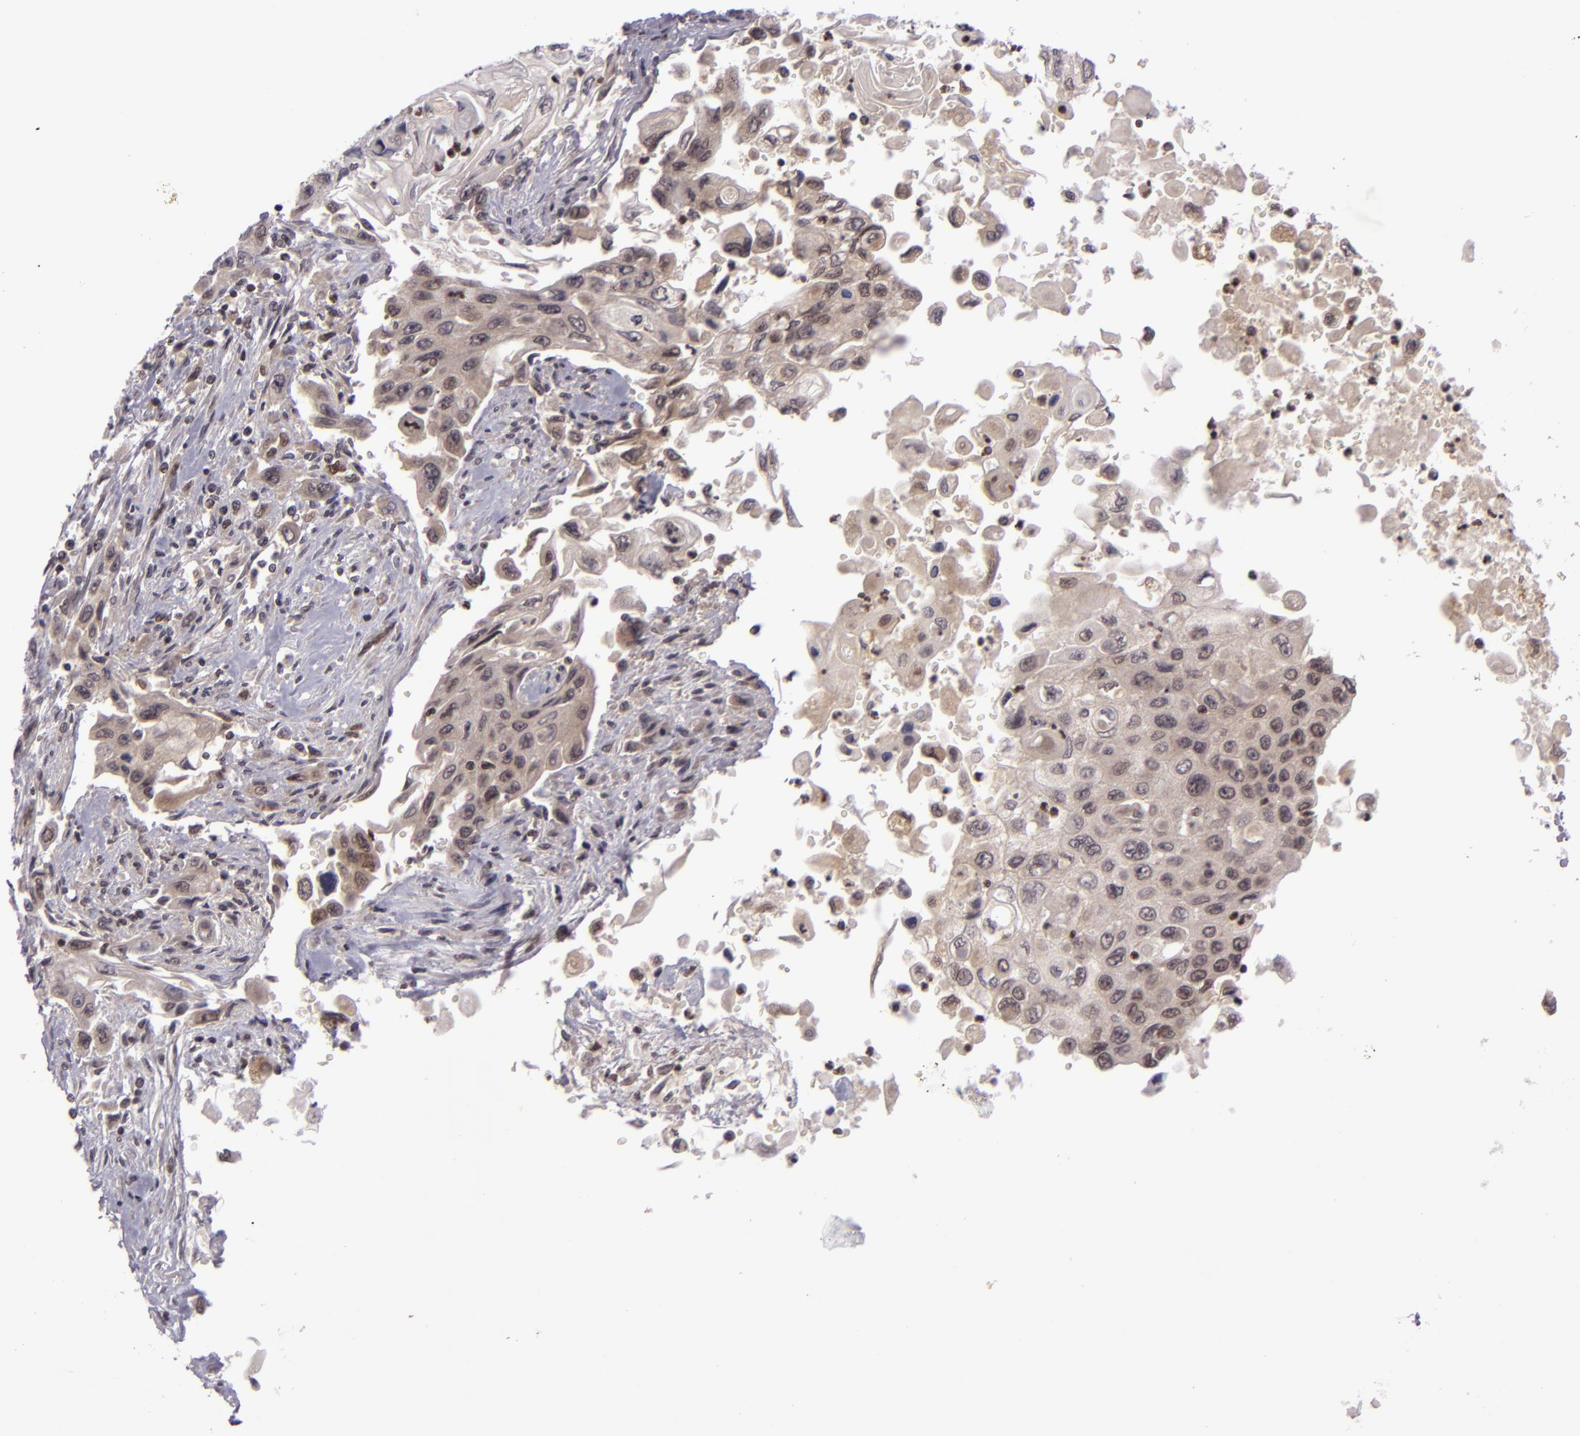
{"staining": {"intensity": "weak", "quantity": "25%-75%", "location": "cytoplasmic/membranous"}, "tissue": "pancreatic cancer", "cell_type": "Tumor cells", "image_type": "cancer", "snomed": [{"axis": "morphology", "description": "Adenocarcinoma, NOS"}, {"axis": "topography", "description": "Pancreas"}], "caption": "Protein staining of pancreatic cancer tissue shows weak cytoplasmic/membranous expression in about 25%-75% of tumor cells.", "gene": "CASP8", "patient": {"sex": "male", "age": 70}}